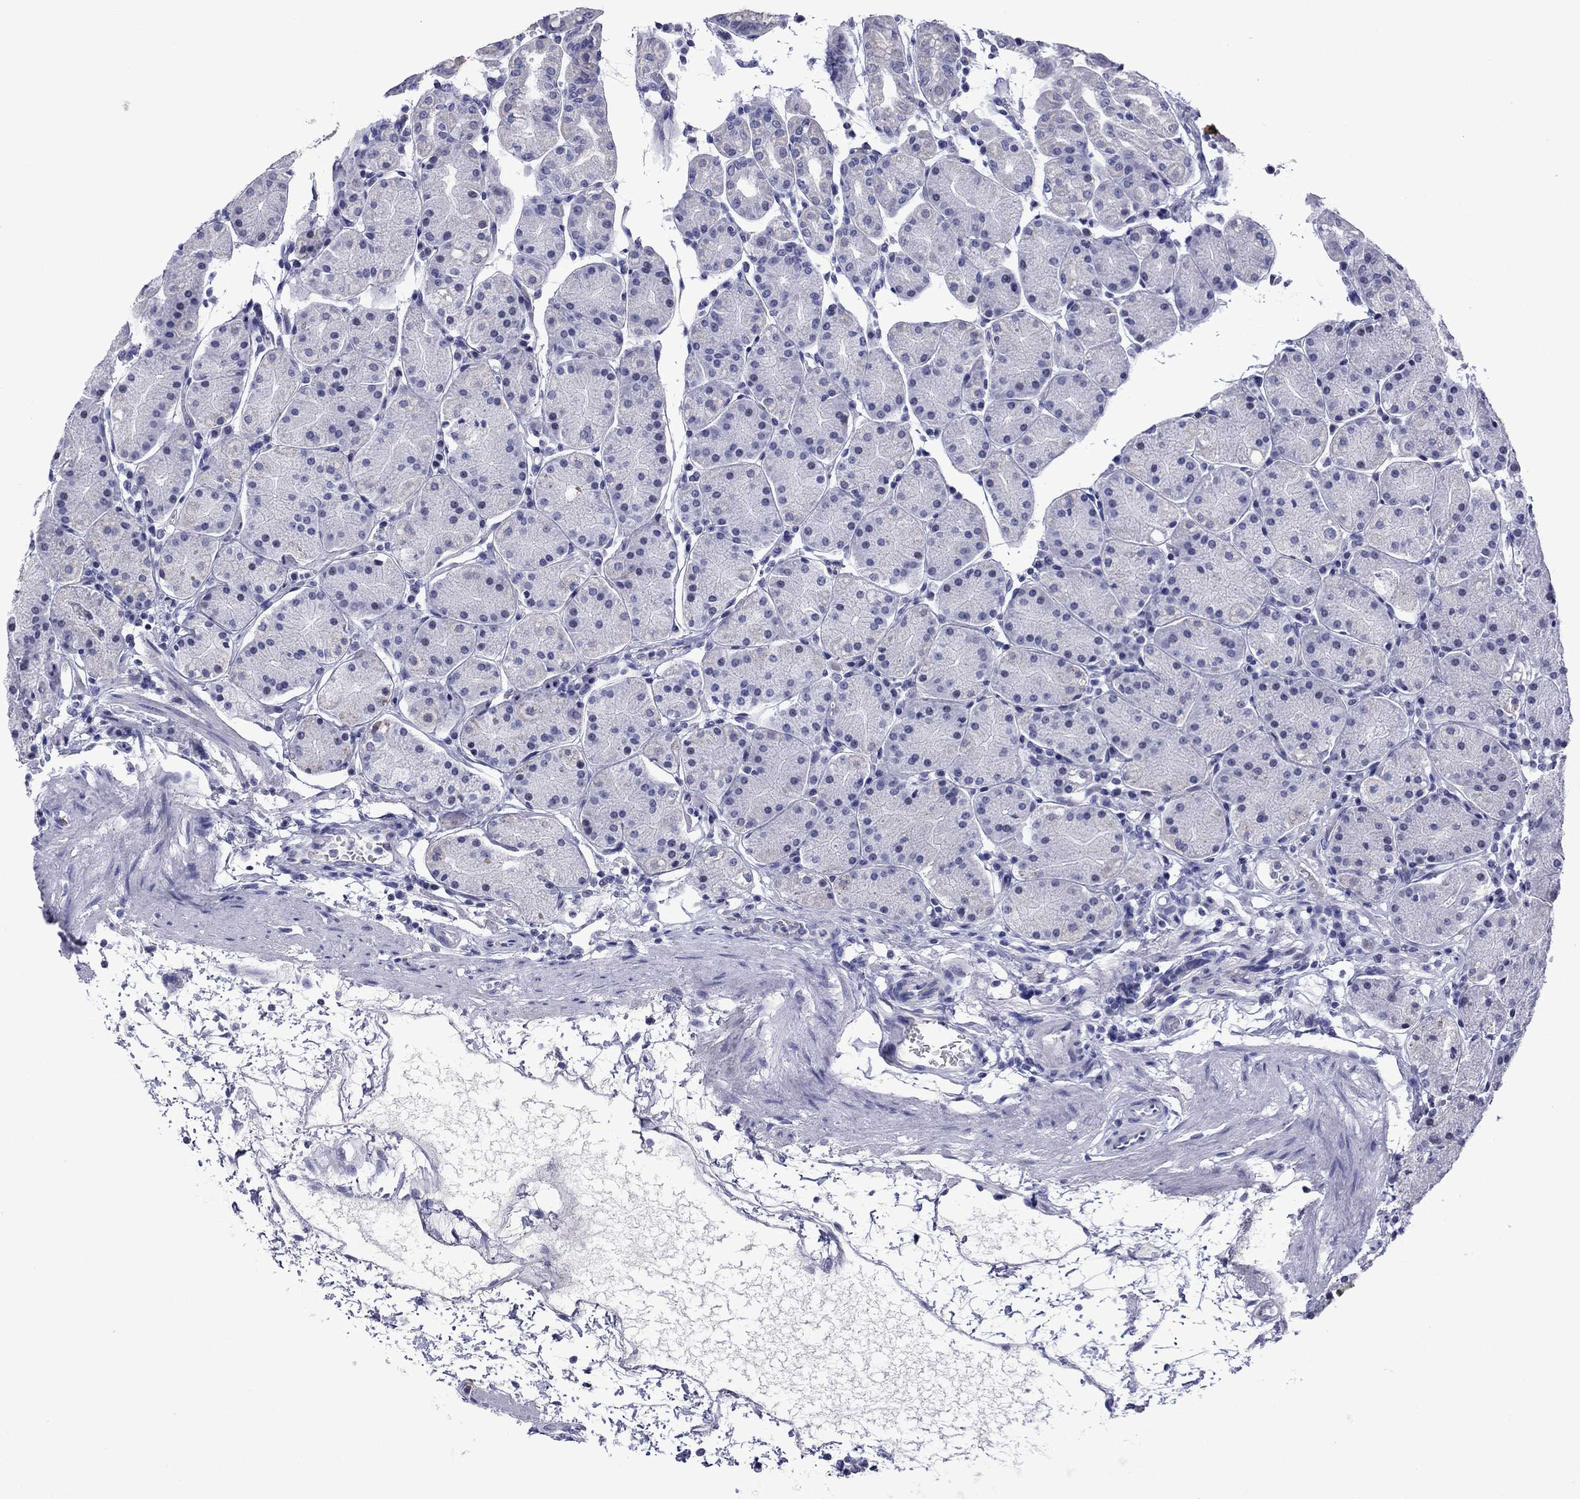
{"staining": {"intensity": "weak", "quantity": "<25%", "location": "cytoplasmic/membranous"}, "tissue": "stomach", "cell_type": "Glandular cells", "image_type": "normal", "snomed": [{"axis": "morphology", "description": "Normal tissue, NOS"}, {"axis": "topography", "description": "Stomach"}], "caption": "High power microscopy image of an IHC image of normal stomach, revealing no significant staining in glandular cells. (DAB (3,3'-diaminobenzidine) immunohistochemistry (IHC) with hematoxylin counter stain).", "gene": "PIWIL1", "patient": {"sex": "male", "age": 54}}